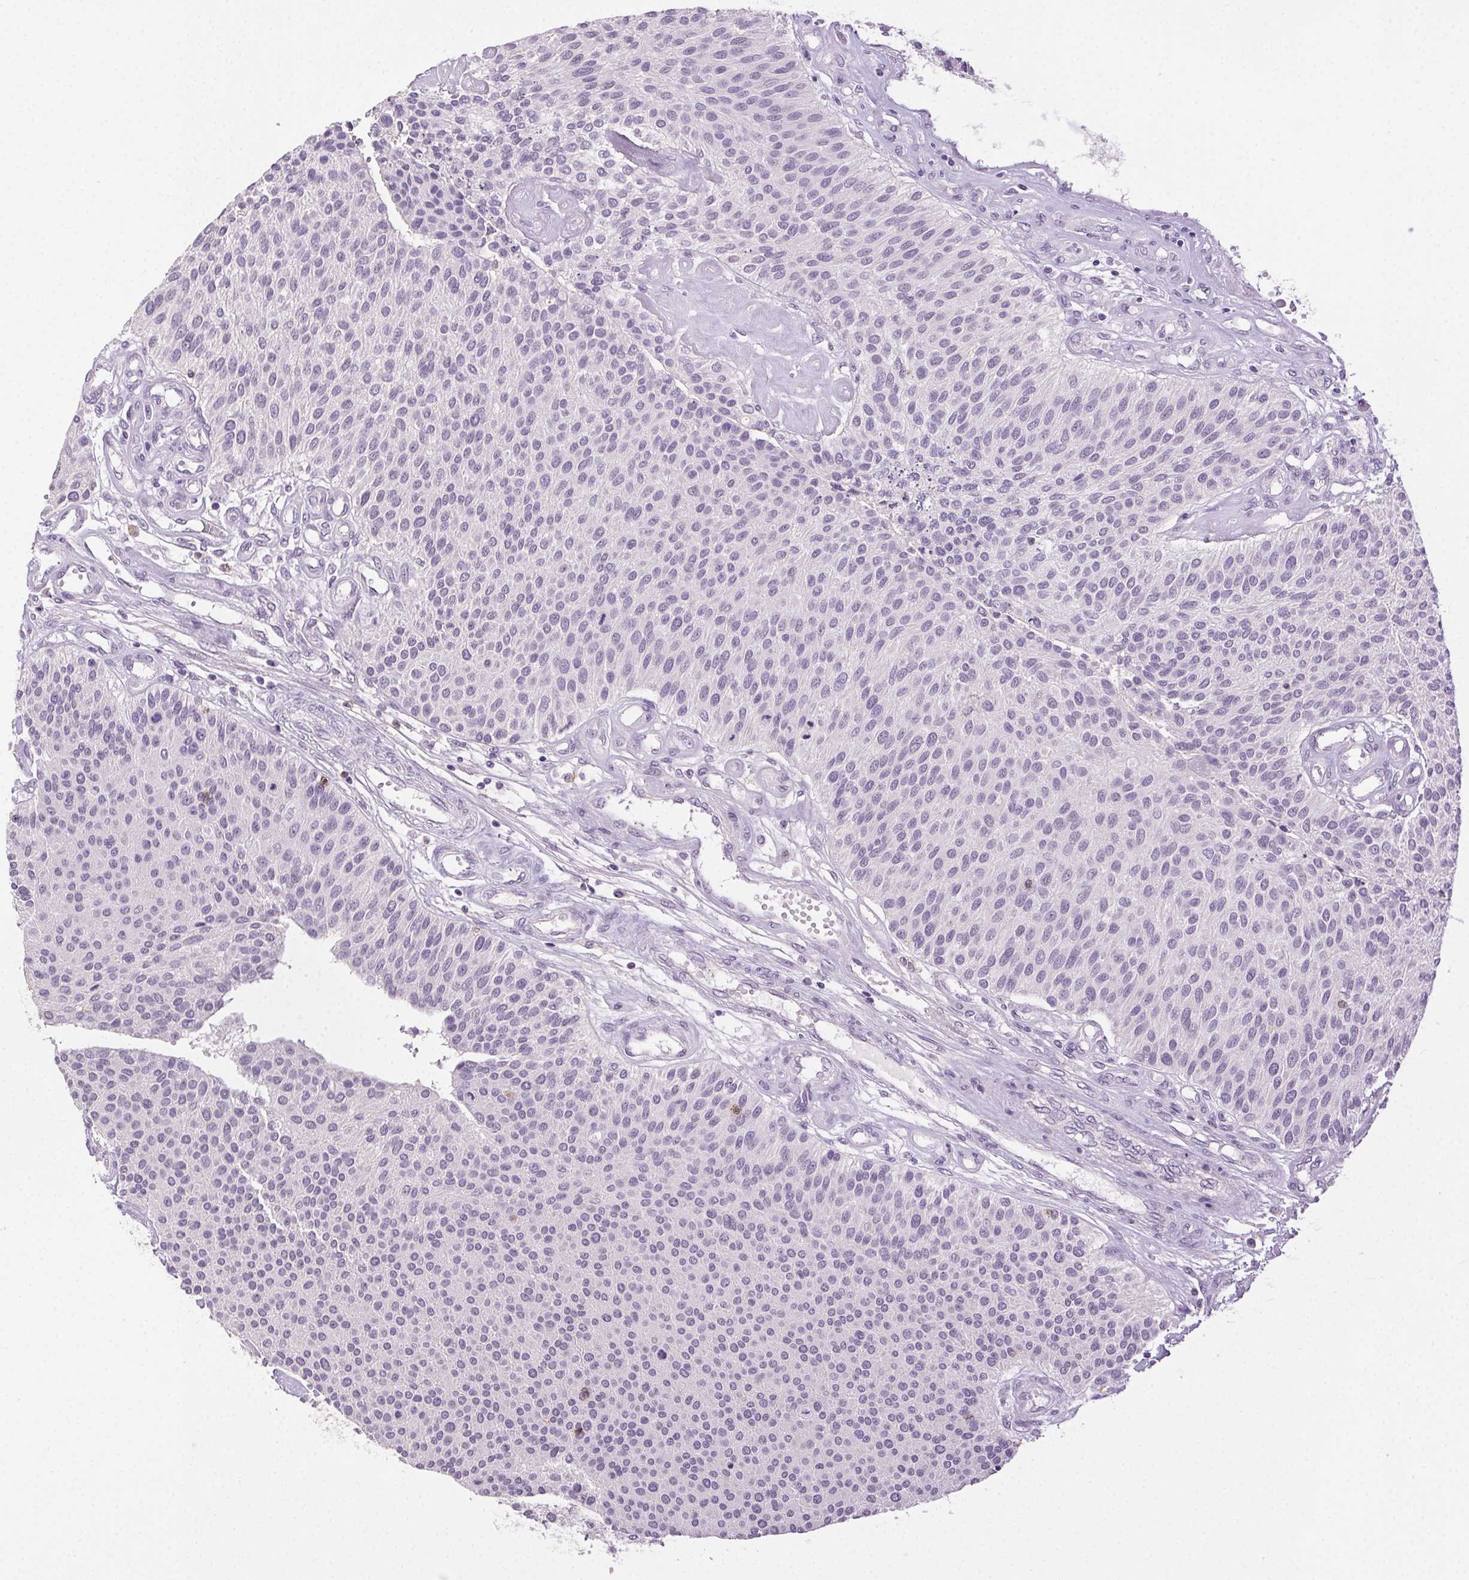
{"staining": {"intensity": "negative", "quantity": "none", "location": "none"}, "tissue": "urothelial cancer", "cell_type": "Tumor cells", "image_type": "cancer", "snomed": [{"axis": "morphology", "description": "Urothelial carcinoma, NOS"}, {"axis": "topography", "description": "Urinary bladder"}], "caption": "Tumor cells show no significant positivity in urothelial cancer.", "gene": "AKAP5", "patient": {"sex": "male", "age": 55}}